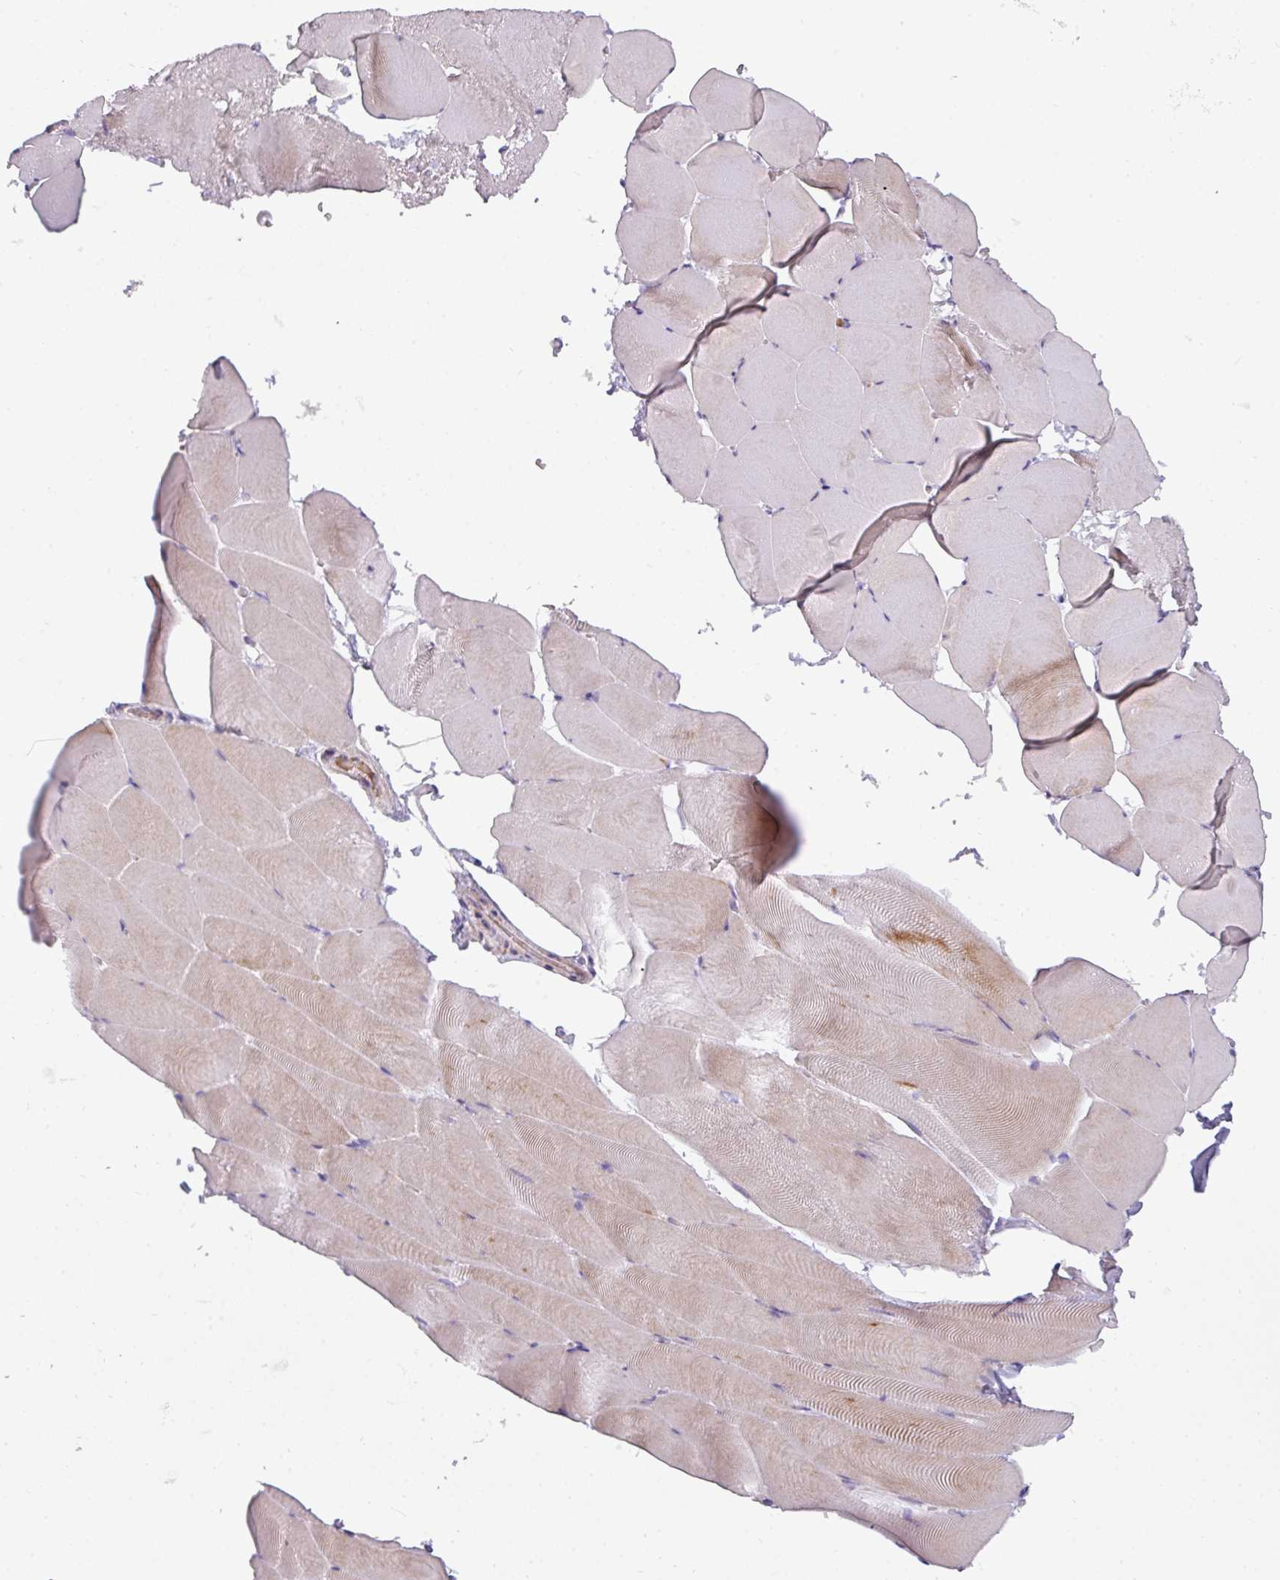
{"staining": {"intensity": "moderate", "quantity": "<25%", "location": "cytoplasmic/membranous"}, "tissue": "skeletal muscle", "cell_type": "Myocytes", "image_type": "normal", "snomed": [{"axis": "morphology", "description": "Normal tissue, NOS"}, {"axis": "topography", "description": "Skeletal muscle"}], "caption": "Protein expression analysis of benign skeletal muscle exhibits moderate cytoplasmic/membranous expression in approximately <25% of myocytes. Immunohistochemistry stains the protein of interest in brown and the nuclei are stained blue.", "gene": "C2orf68", "patient": {"sex": "female", "age": 64}}